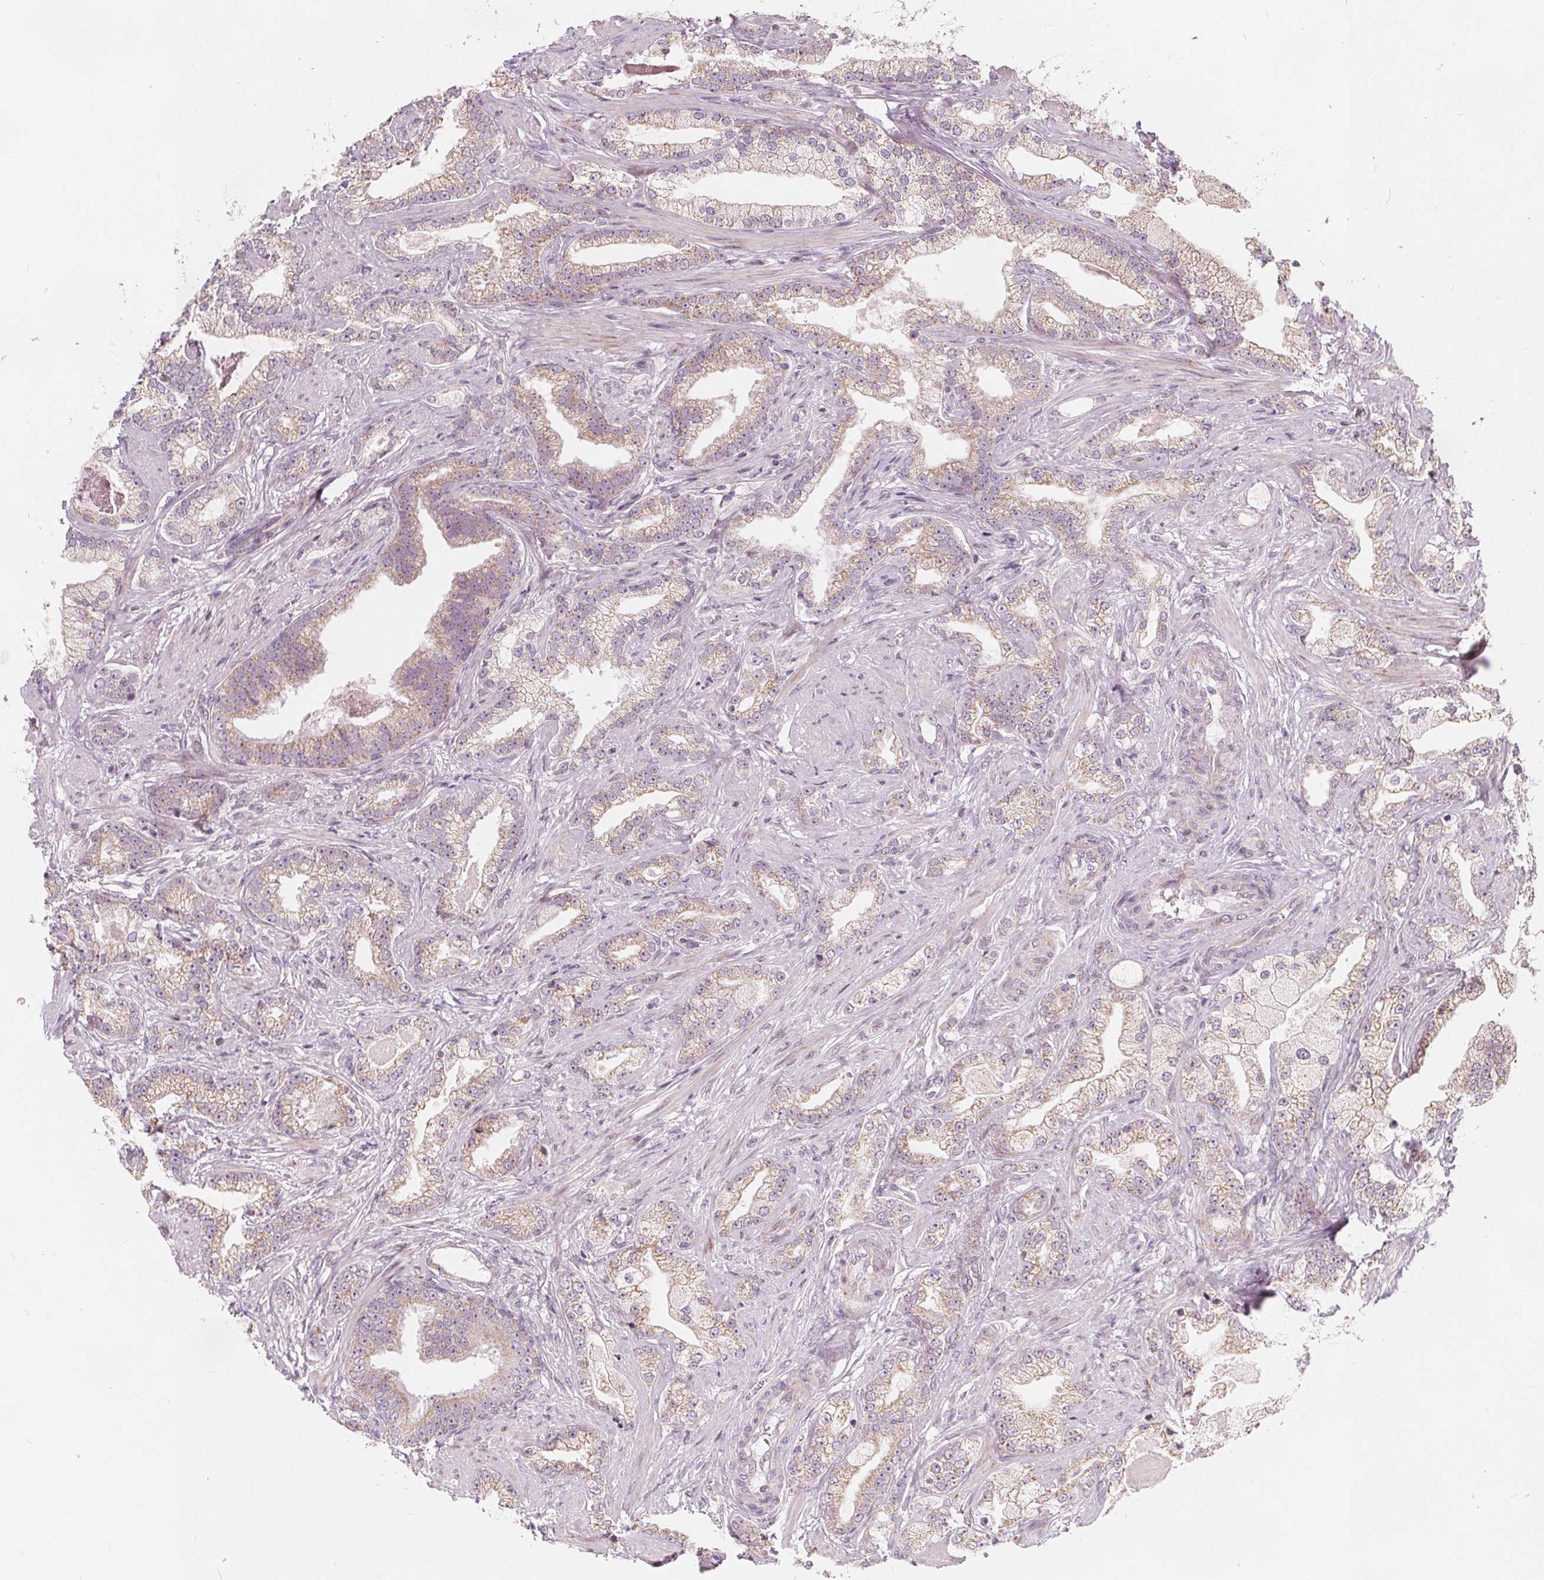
{"staining": {"intensity": "weak", "quantity": ">75%", "location": "cytoplasmic/membranous"}, "tissue": "prostate cancer", "cell_type": "Tumor cells", "image_type": "cancer", "snomed": [{"axis": "morphology", "description": "Adenocarcinoma, Low grade"}, {"axis": "topography", "description": "Prostate"}], "caption": "A brown stain shows weak cytoplasmic/membranous positivity of a protein in human prostate cancer tumor cells. (Brightfield microscopy of DAB IHC at high magnification).", "gene": "NUP210L", "patient": {"sex": "male", "age": 61}}